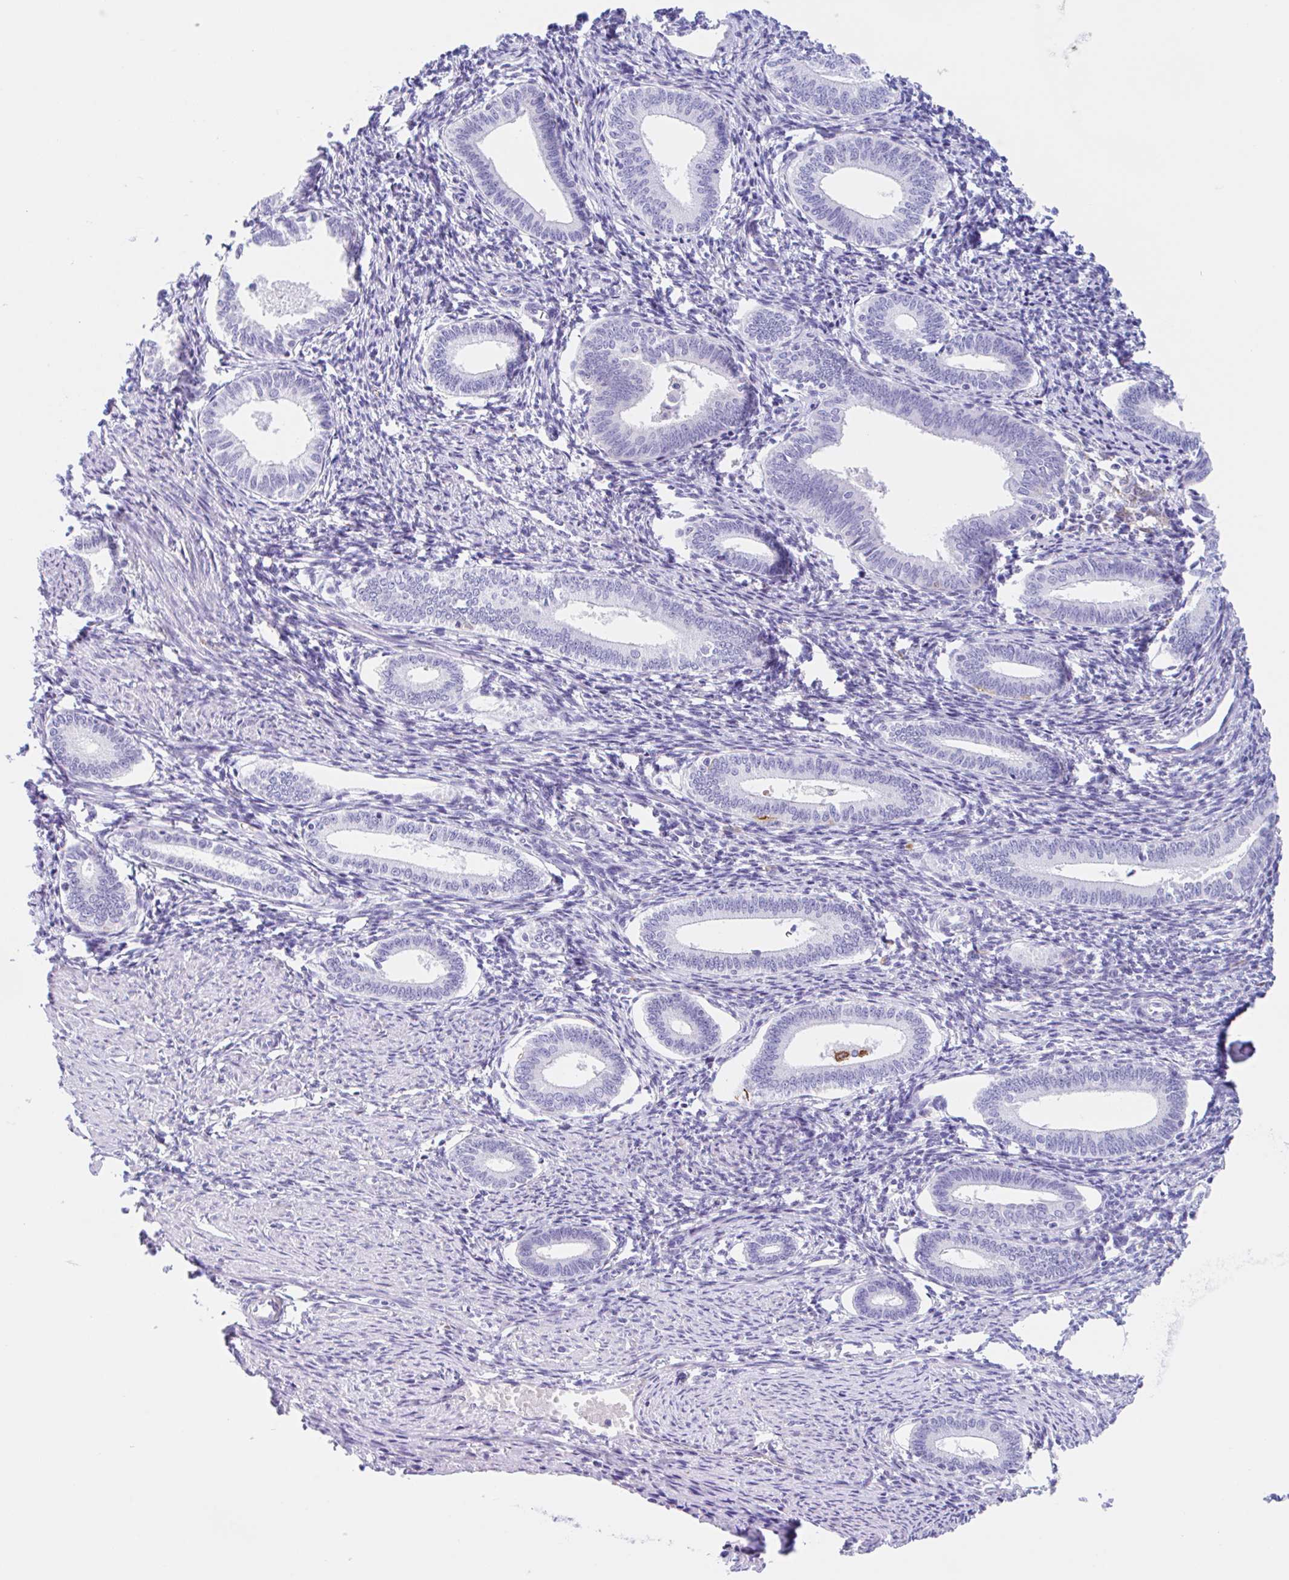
{"staining": {"intensity": "negative", "quantity": "none", "location": "none"}, "tissue": "endometrium", "cell_type": "Cells in endometrial stroma", "image_type": "normal", "snomed": [{"axis": "morphology", "description": "Normal tissue, NOS"}, {"axis": "topography", "description": "Endometrium"}], "caption": "Histopathology image shows no significant protein expression in cells in endometrial stroma of benign endometrium. (DAB (3,3'-diaminobenzidine) immunohistochemistry (IHC), high magnification).", "gene": "ANKRD9", "patient": {"sex": "female", "age": 41}}